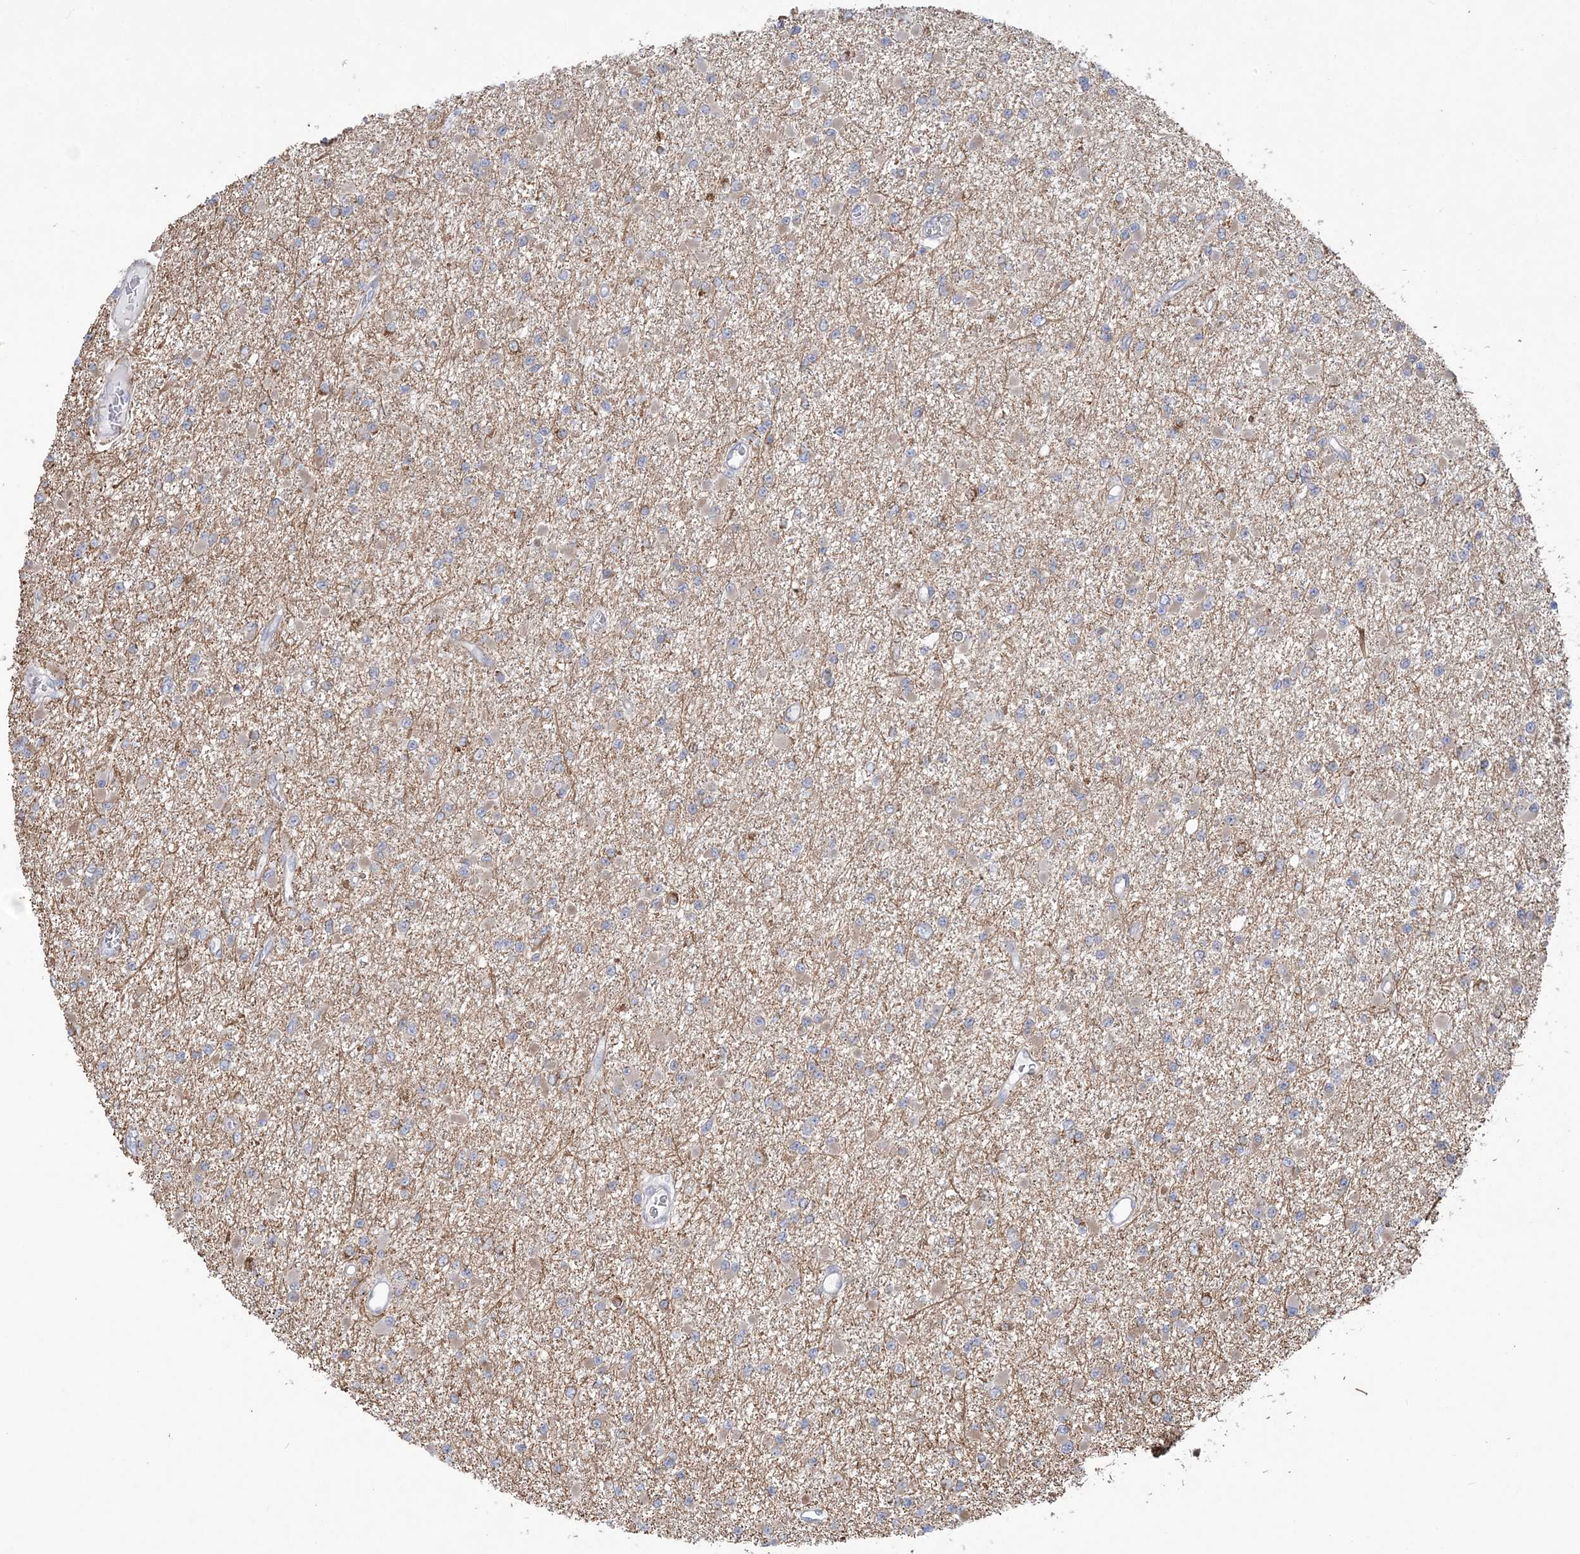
{"staining": {"intensity": "weak", "quantity": "25%-75%", "location": "cytoplasmic/membranous"}, "tissue": "glioma", "cell_type": "Tumor cells", "image_type": "cancer", "snomed": [{"axis": "morphology", "description": "Glioma, malignant, Low grade"}, {"axis": "topography", "description": "Brain"}], "caption": "A histopathology image of glioma stained for a protein reveals weak cytoplasmic/membranous brown staining in tumor cells.", "gene": "FARSB", "patient": {"sex": "female", "age": 22}}